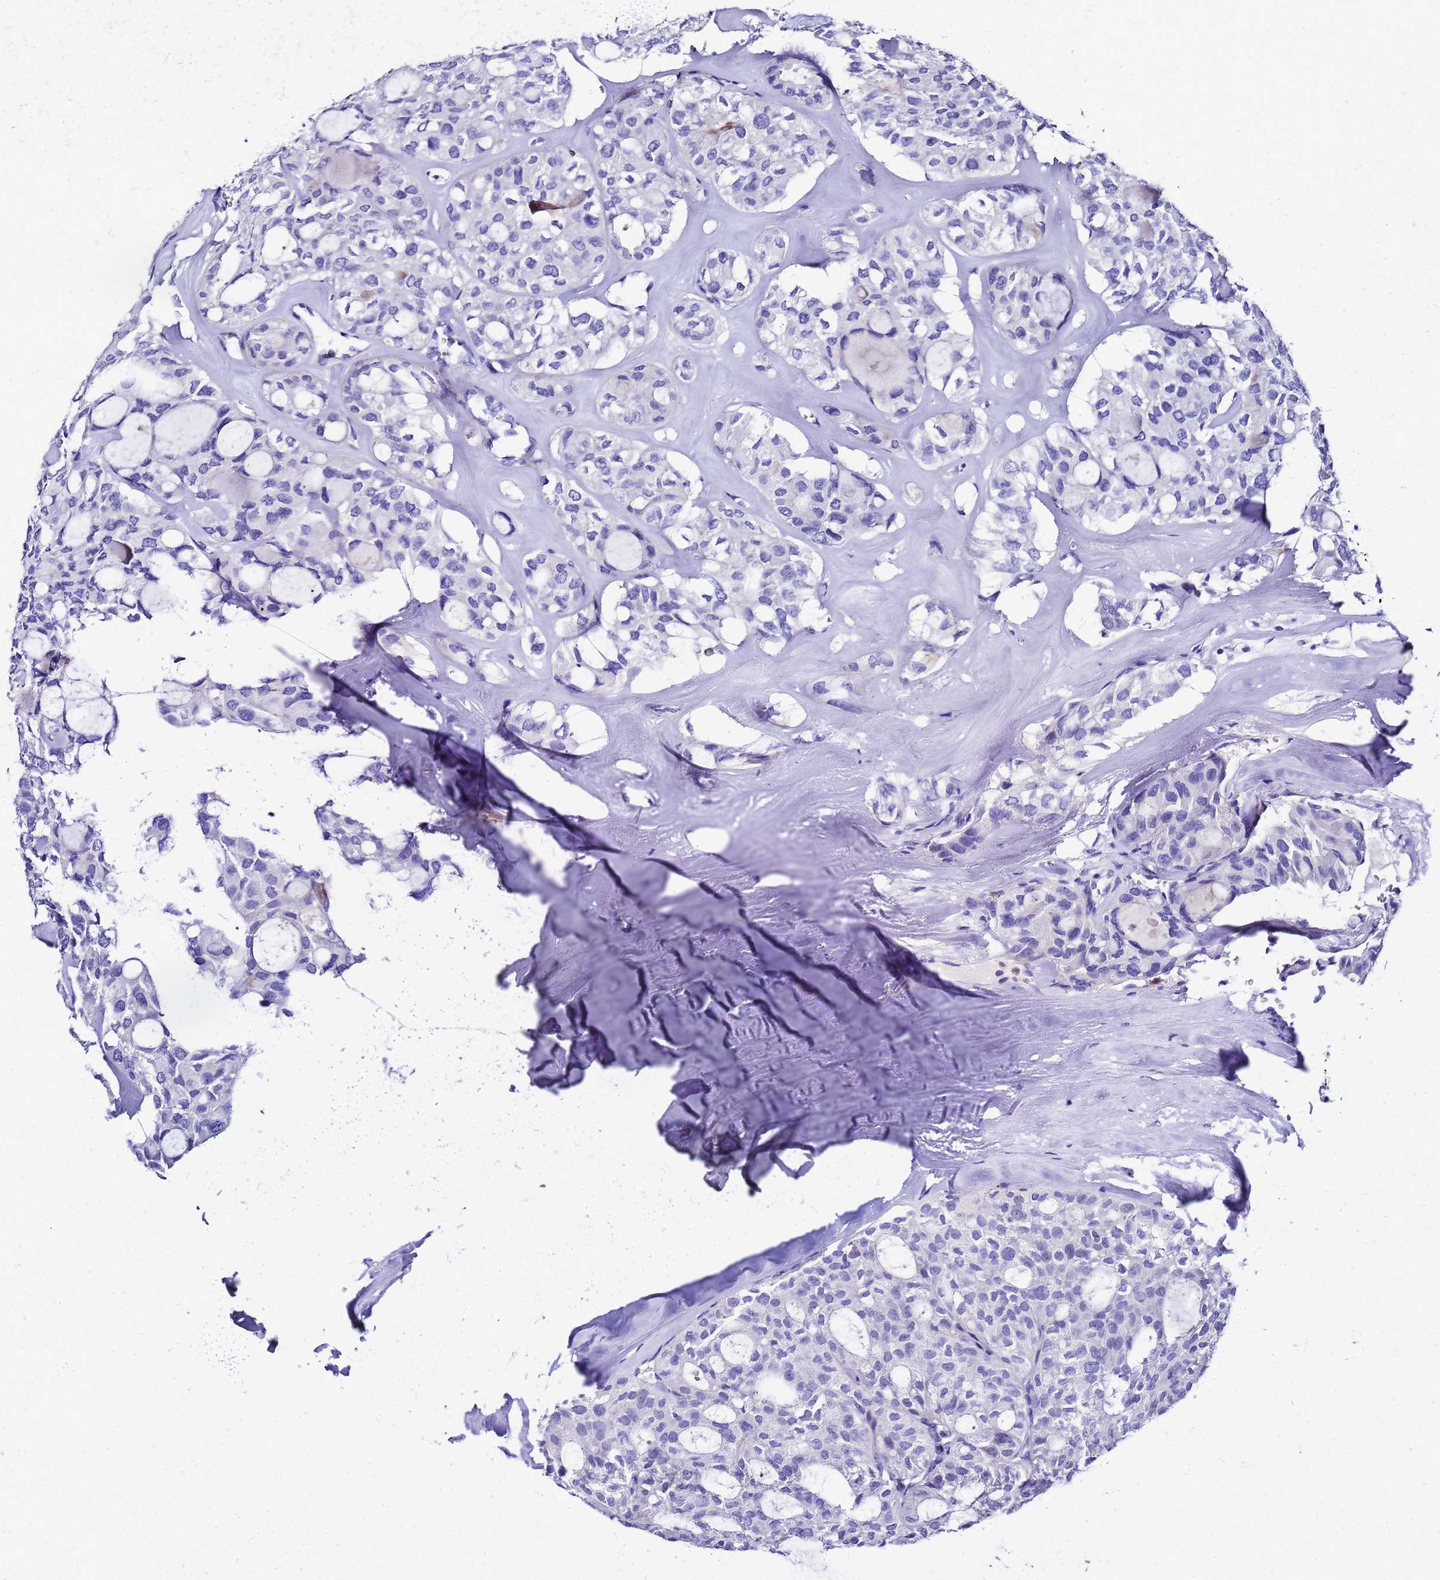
{"staining": {"intensity": "negative", "quantity": "none", "location": "none"}, "tissue": "thyroid cancer", "cell_type": "Tumor cells", "image_type": "cancer", "snomed": [{"axis": "morphology", "description": "Follicular adenoma carcinoma, NOS"}, {"axis": "topography", "description": "Thyroid gland"}], "caption": "Histopathology image shows no protein positivity in tumor cells of follicular adenoma carcinoma (thyroid) tissue.", "gene": "SMIM21", "patient": {"sex": "male", "age": 75}}